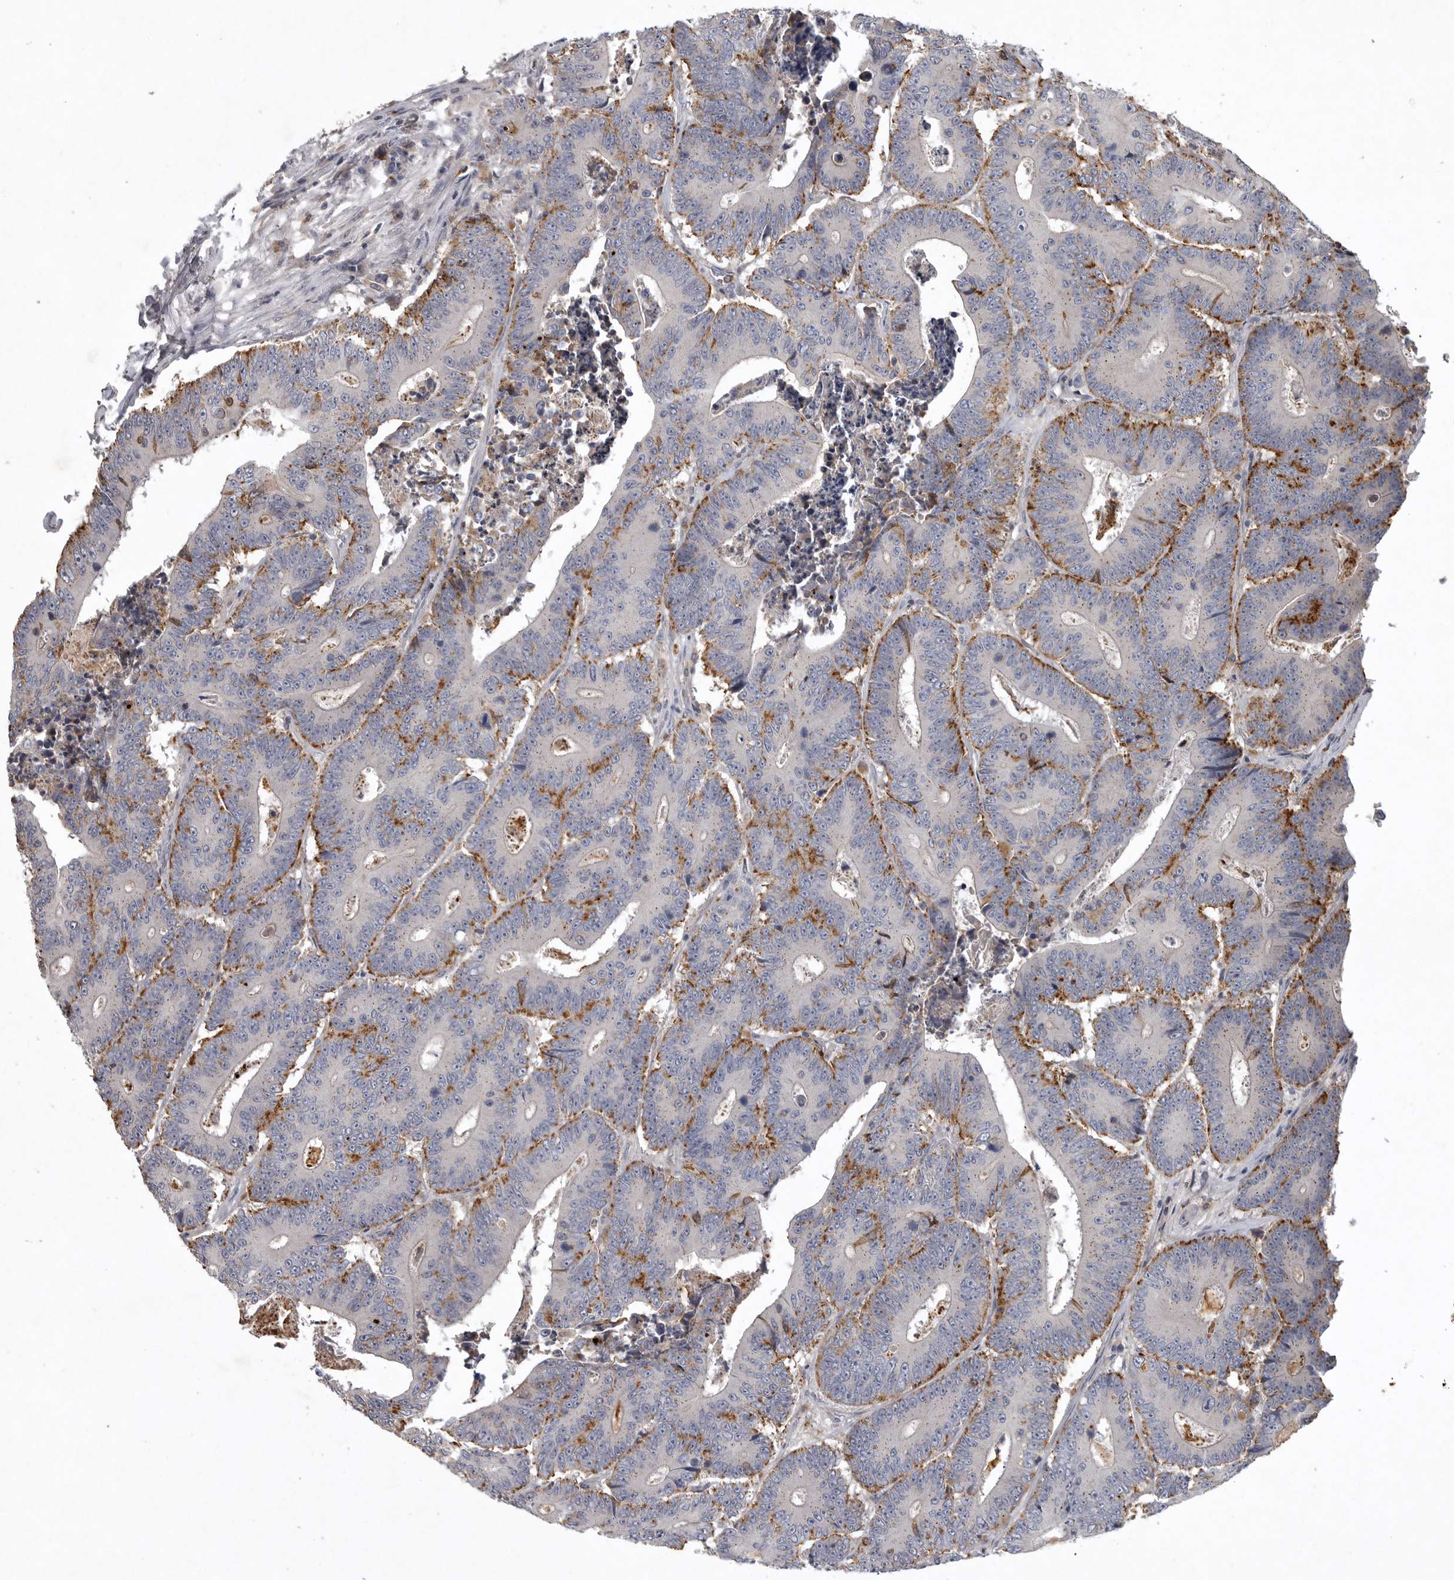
{"staining": {"intensity": "moderate", "quantity": ">75%", "location": "cytoplasmic/membranous"}, "tissue": "colorectal cancer", "cell_type": "Tumor cells", "image_type": "cancer", "snomed": [{"axis": "morphology", "description": "Adenocarcinoma, NOS"}, {"axis": "topography", "description": "Colon"}], "caption": "A brown stain highlights moderate cytoplasmic/membranous staining of a protein in human colorectal adenocarcinoma tumor cells. (Stains: DAB in brown, nuclei in blue, Microscopy: brightfield microscopy at high magnification).", "gene": "LAMTOR3", "patient": {"sex": "male", "age": 83}}